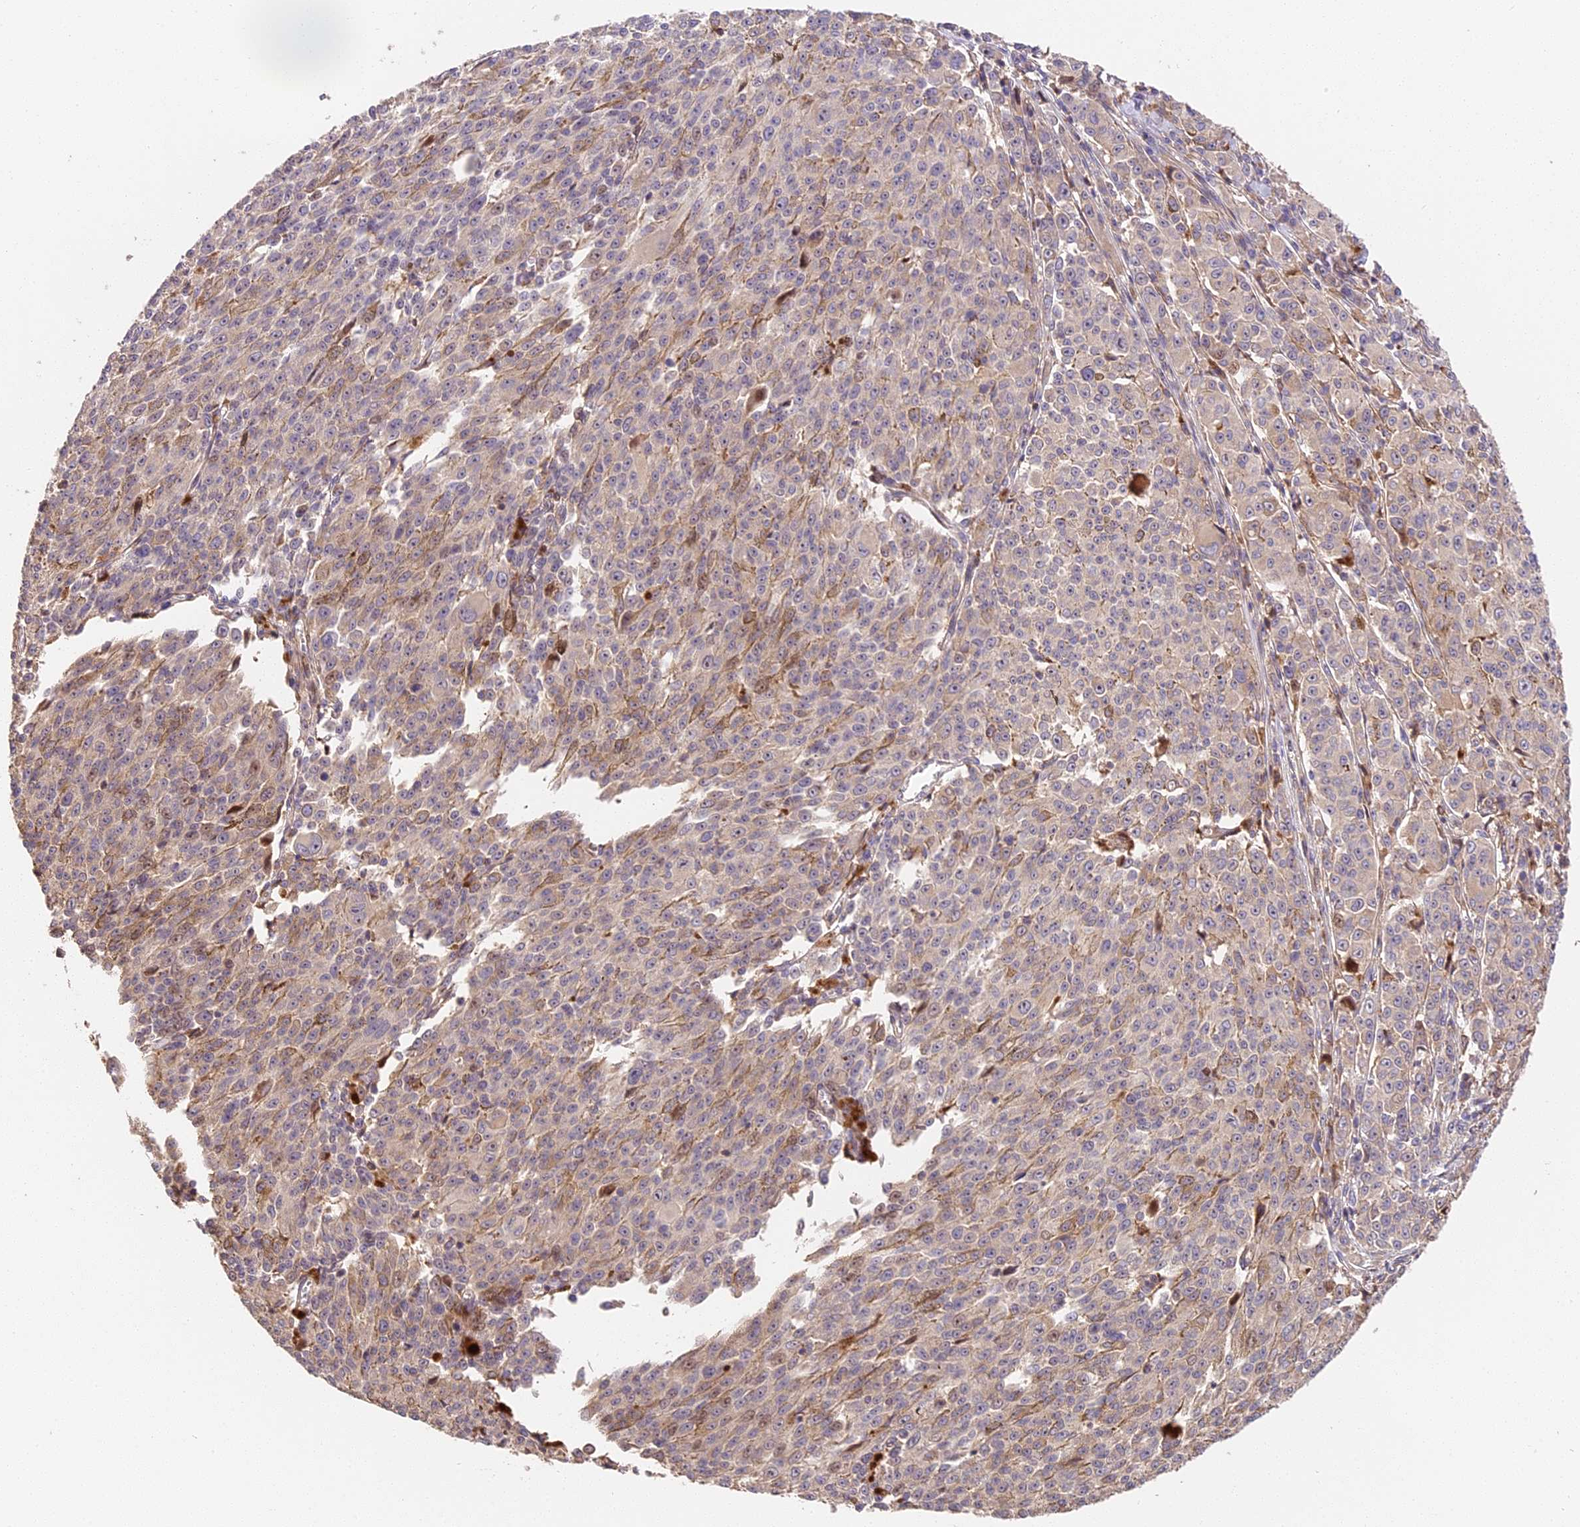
{"staining": {"intensity": "weak", "quantity": "25%-75%", "location": "cytoplasmic/membranous"}, "tissue": "melanoma", "cell_type": "Tumor cells", "image_type": "cancer", "snomed": [{"axis": "morphology", "description": "Malignant melanoma, NOS"}, {"axis": "topography", "description": "Skin"}], "caption": "The histopathology image shows a brown stain indicating the presence of a protein in the cytoplasmic/membranous of tumor cells in malignant melanoma.", "gene": "ARHGAP17", "patient": {"sex": "female", "age": 52}}